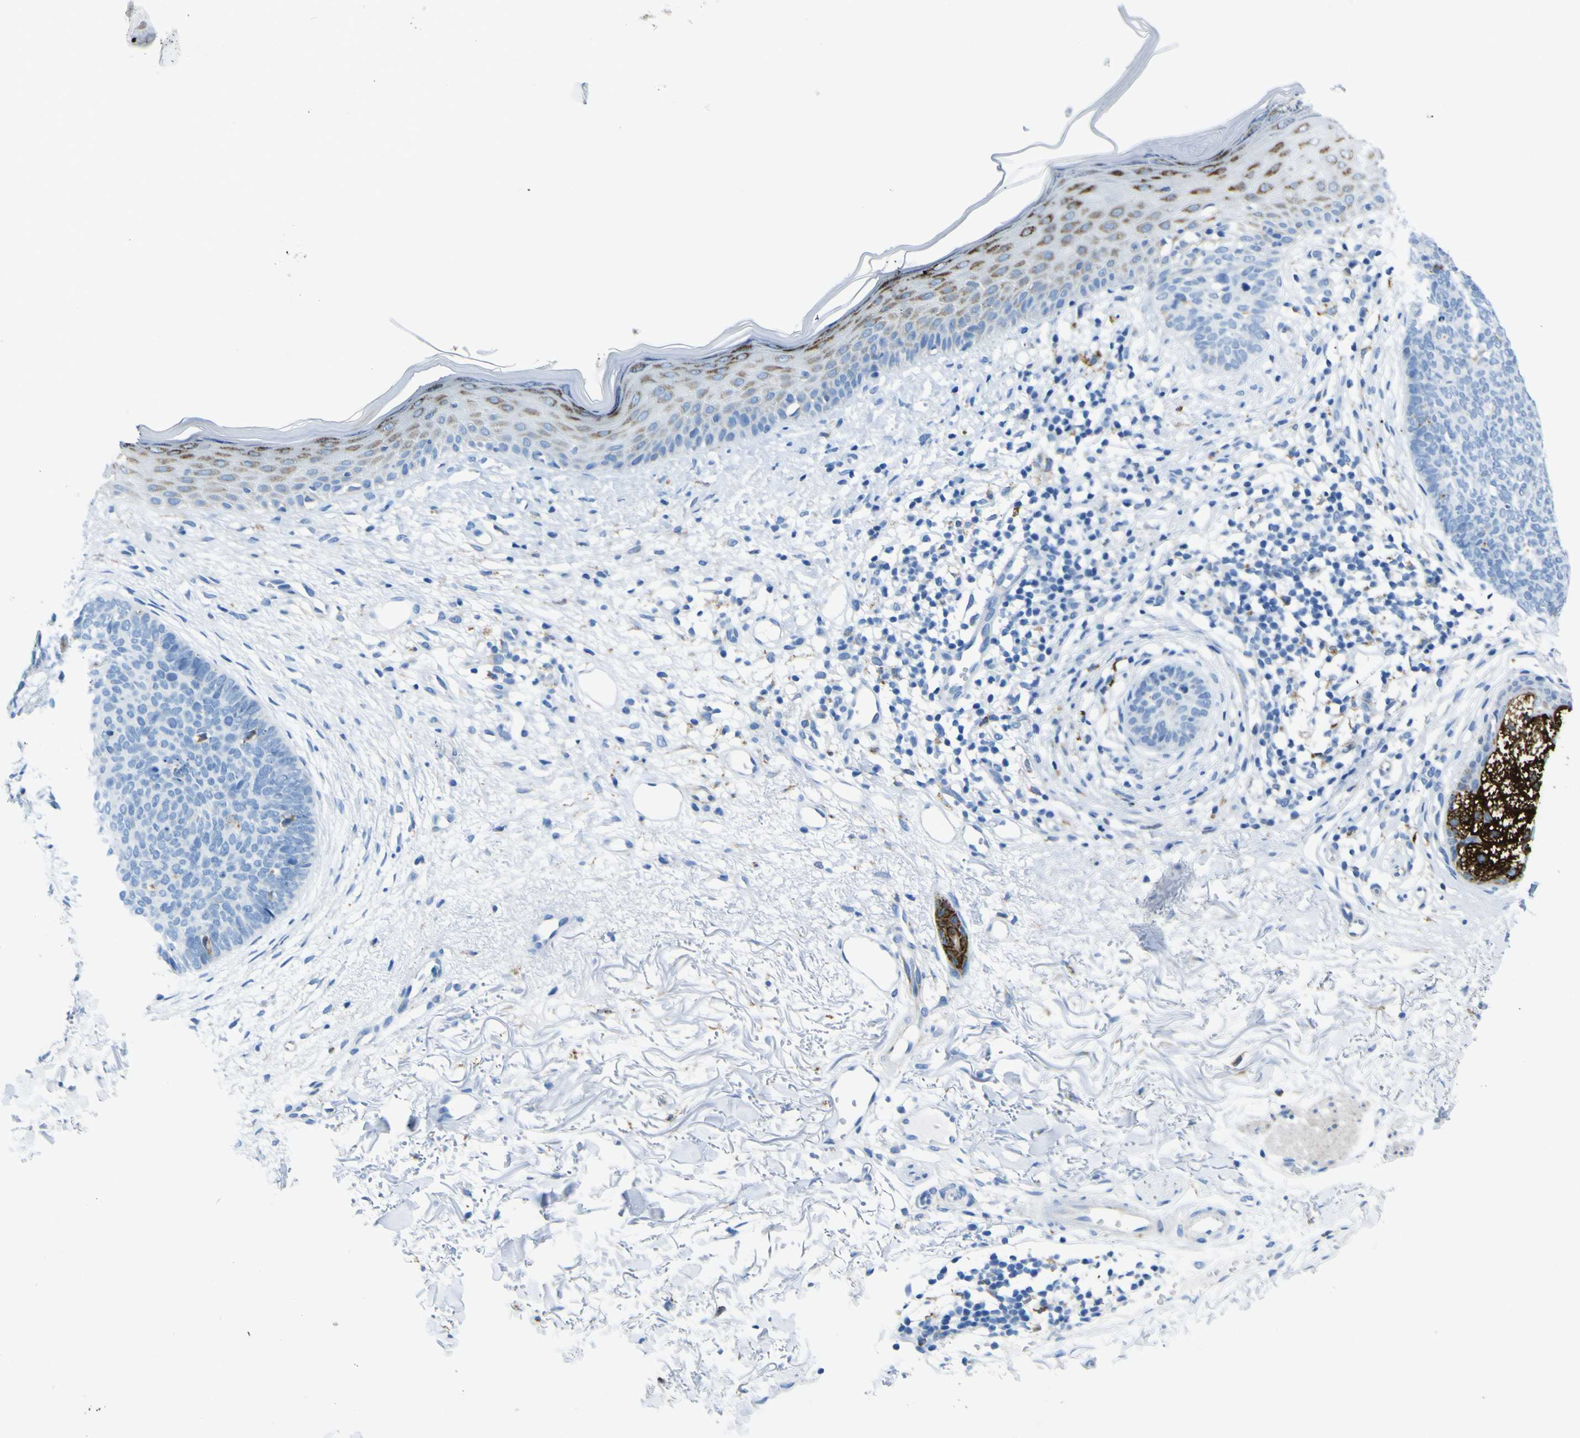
{"staining": {"intensity": "negative", "quantity": "none", "location": "none"}, "tissue": "skin cancer", "cell_type": "Tumor cells", "image_type": "cancer", "snomed": [{"axis": "morphology", "description": "Basal cell carcinoma"}, {"axis": "topography", "description": "Skin"}], "caption": "Micrograph shows no significant protein staining in tumor cells of basal cell carcinoma (skin).", "gene": "ACSL1", "patient": {"sex": "female", "age": 70}}